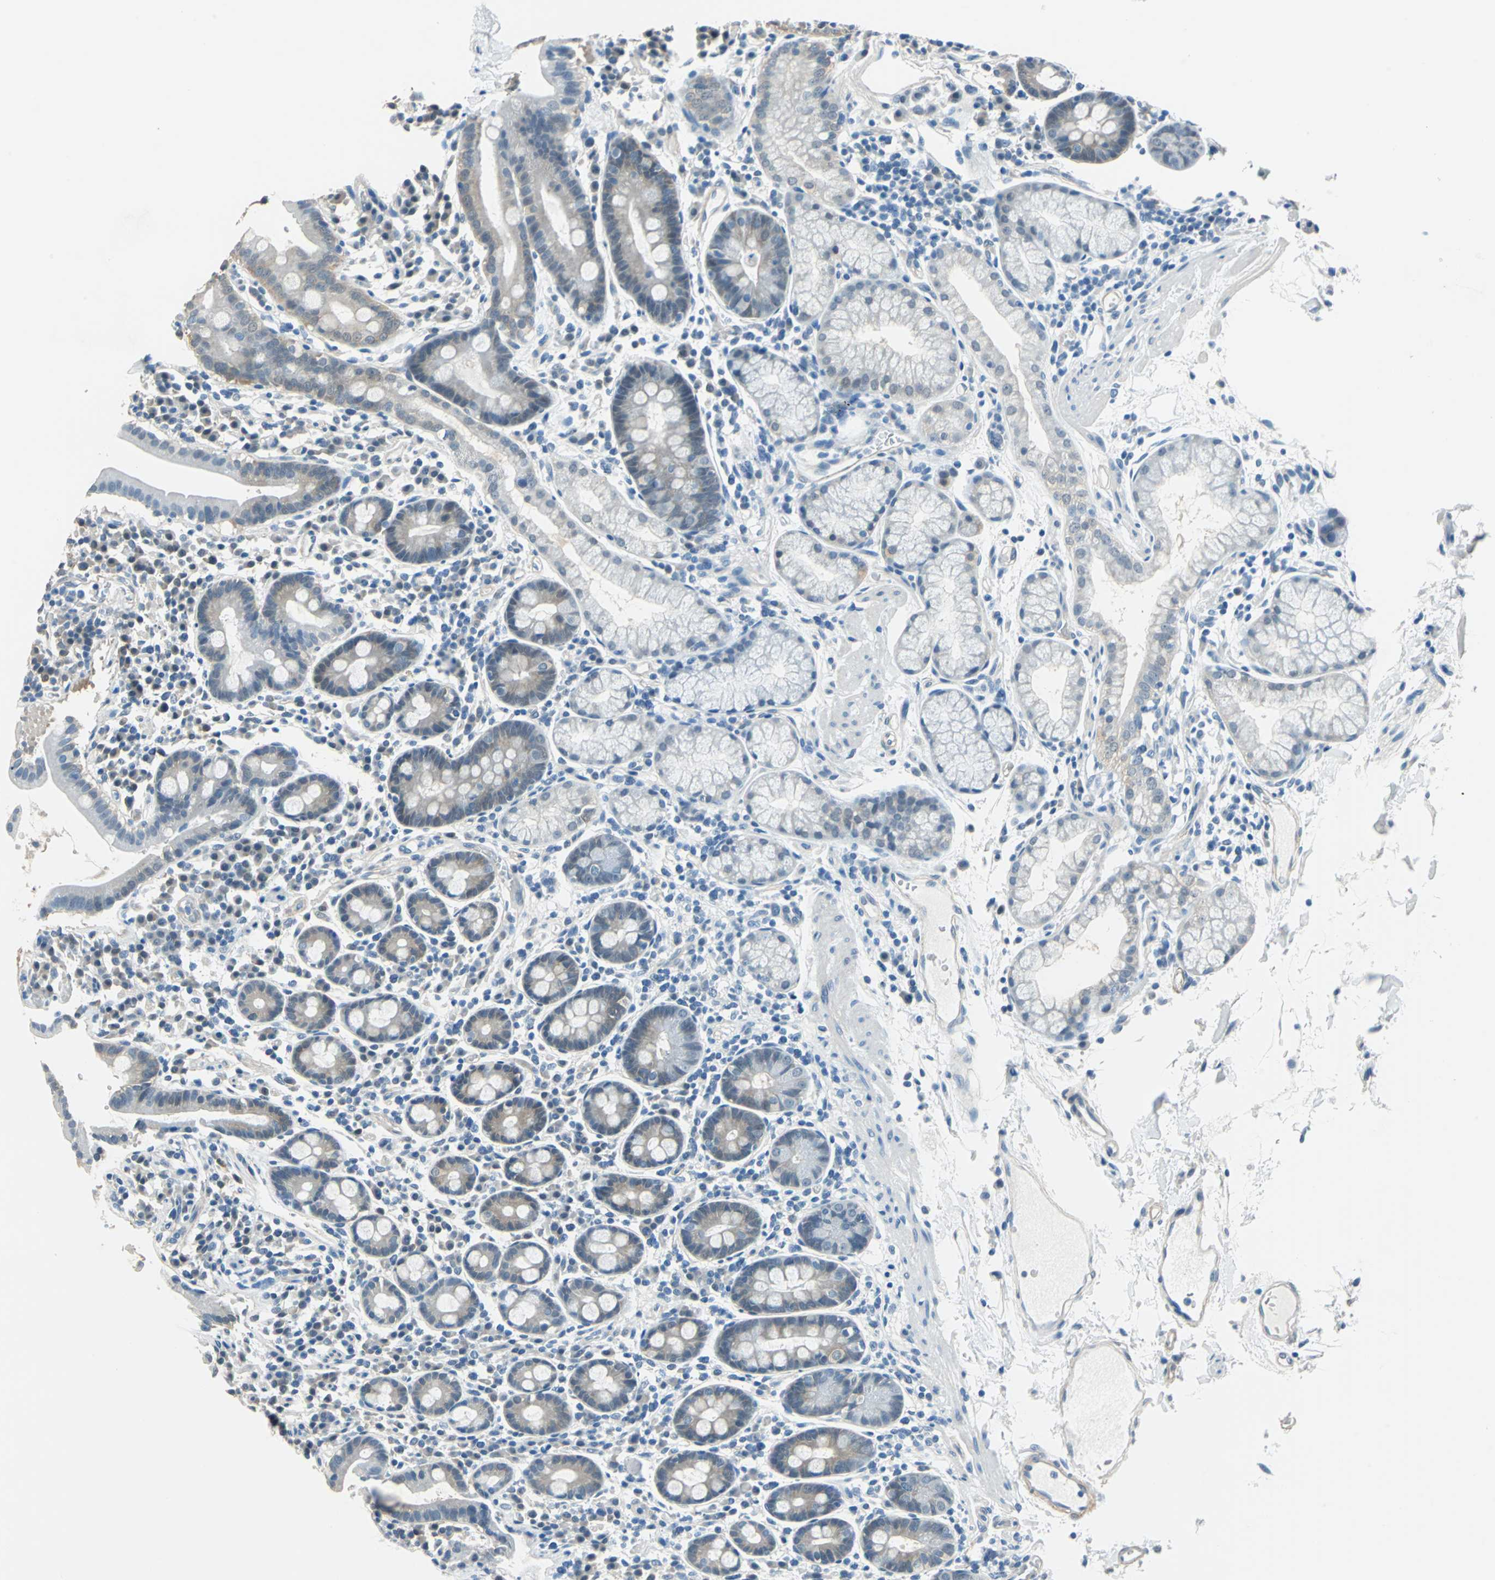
{"staining": {"intensity": "weak", "quantity": "25%-75%", "location": "cytoplasmic/membranous"}, "tissue": "duodenum", "cell_type": "Glandular cells", "image_type": "normal", "snomed": [{"axis": "morphology", "description": "Normal tissue, NOS"}, {"axis": "topography", "description": "Duodenum"}], "caption": "IHC histopathology image of normal duodenum stained for a protein (brown), which exhibits low levels of weak cytoplasmic/membranous expression in approximately 25%-75% of glandular cells.", "gene": "FKBP4", "patient": {"sex": "male", "age": 50}}